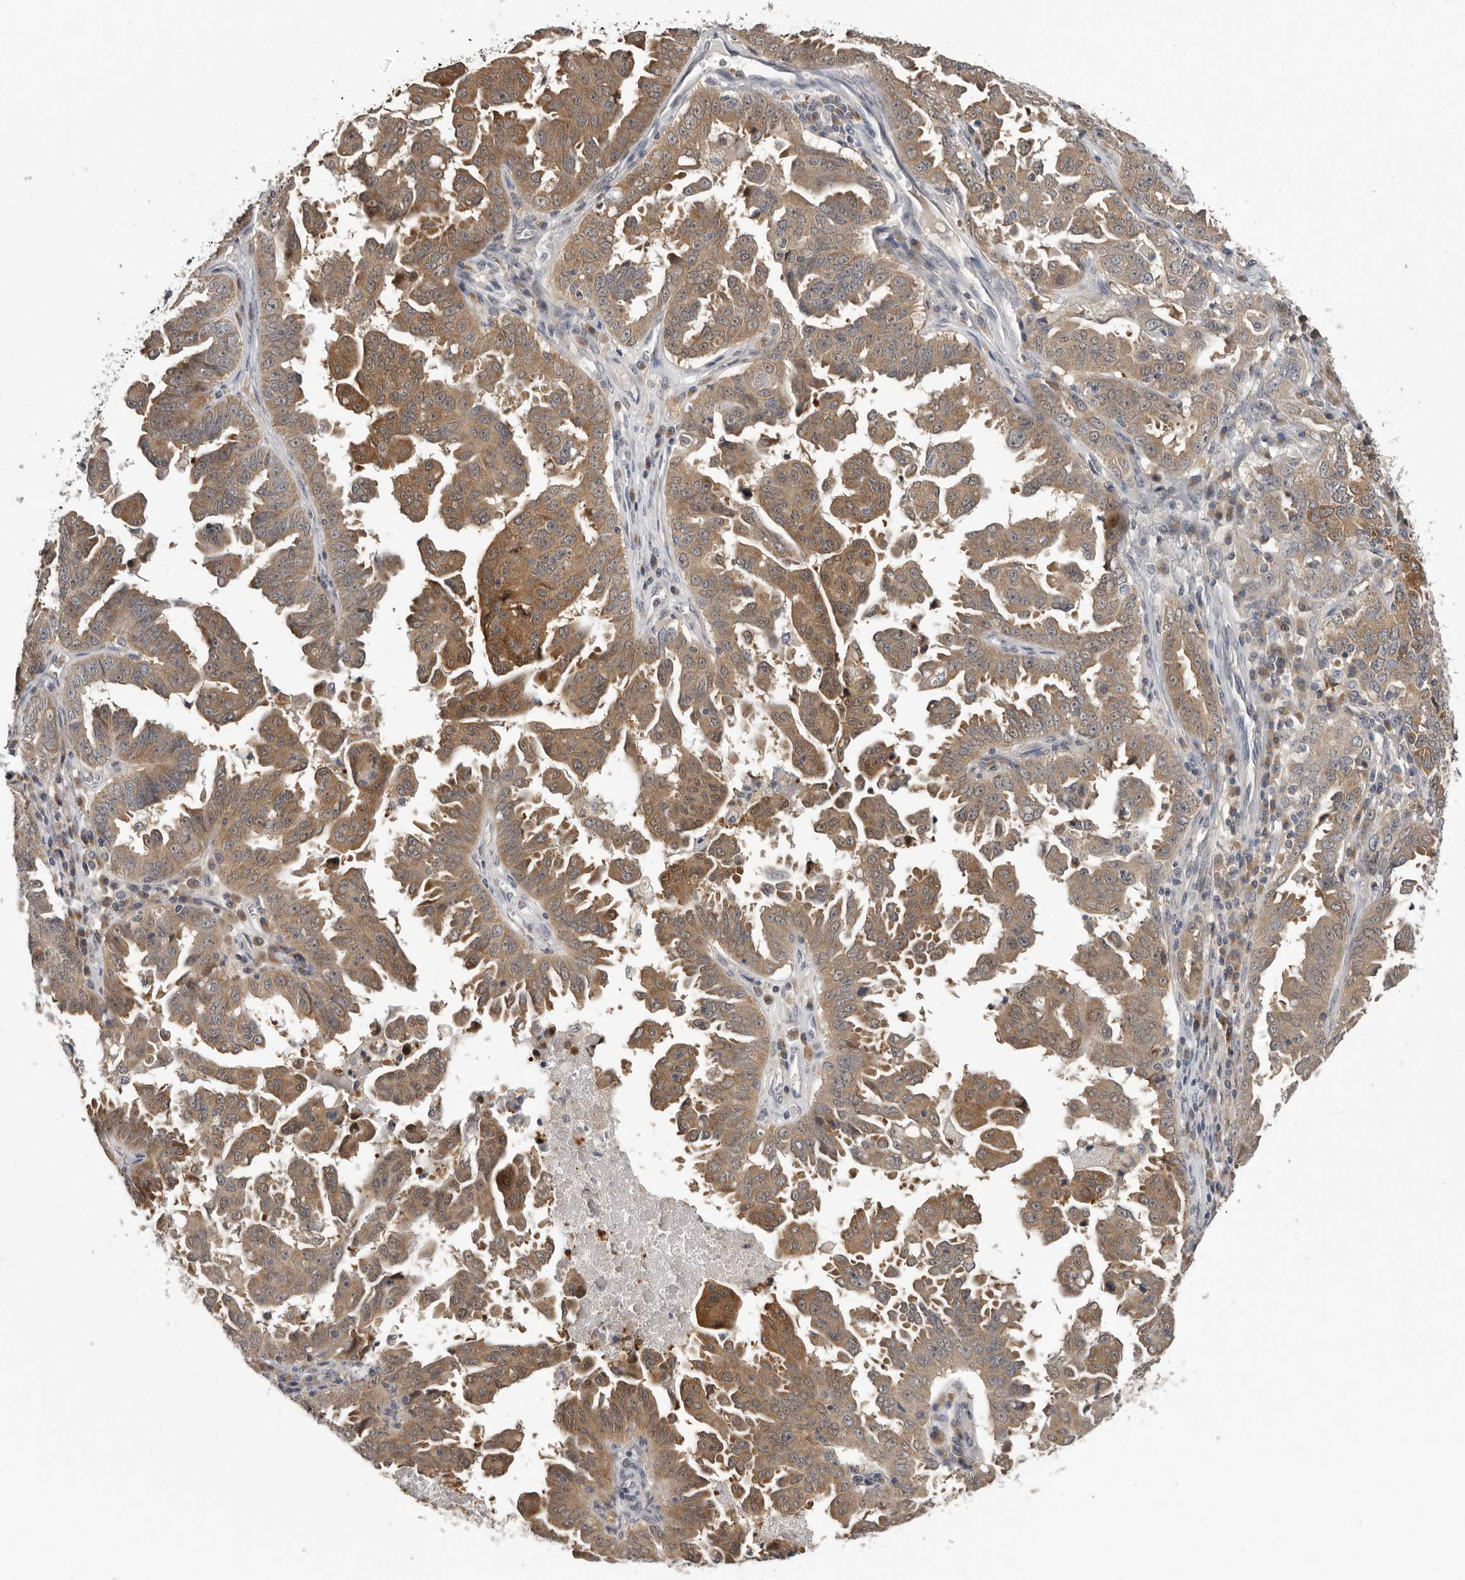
{"staining": {"intensity": "moderate", "quantity": ">75%", "location": "cytoplasmic/membranous"}, "tissue": "ovarian cancer", "cell_type": "Tumor cells", "image_type": "cancer", "snomed": [{"axis": "morphology", "description": "Carcinoma, endometroid"}, {"axis": "topography", "description": "Ovary"}], "caption": "IHC (DAB (3,3'-diaminobenzidine)) staining of human ovarian cancer shows moderate cytoplasmic/membranous protein staining in about >75% of tumor cells.", "gene": "RALGPS2", "patient": {"sex": "female", "age": 62}}